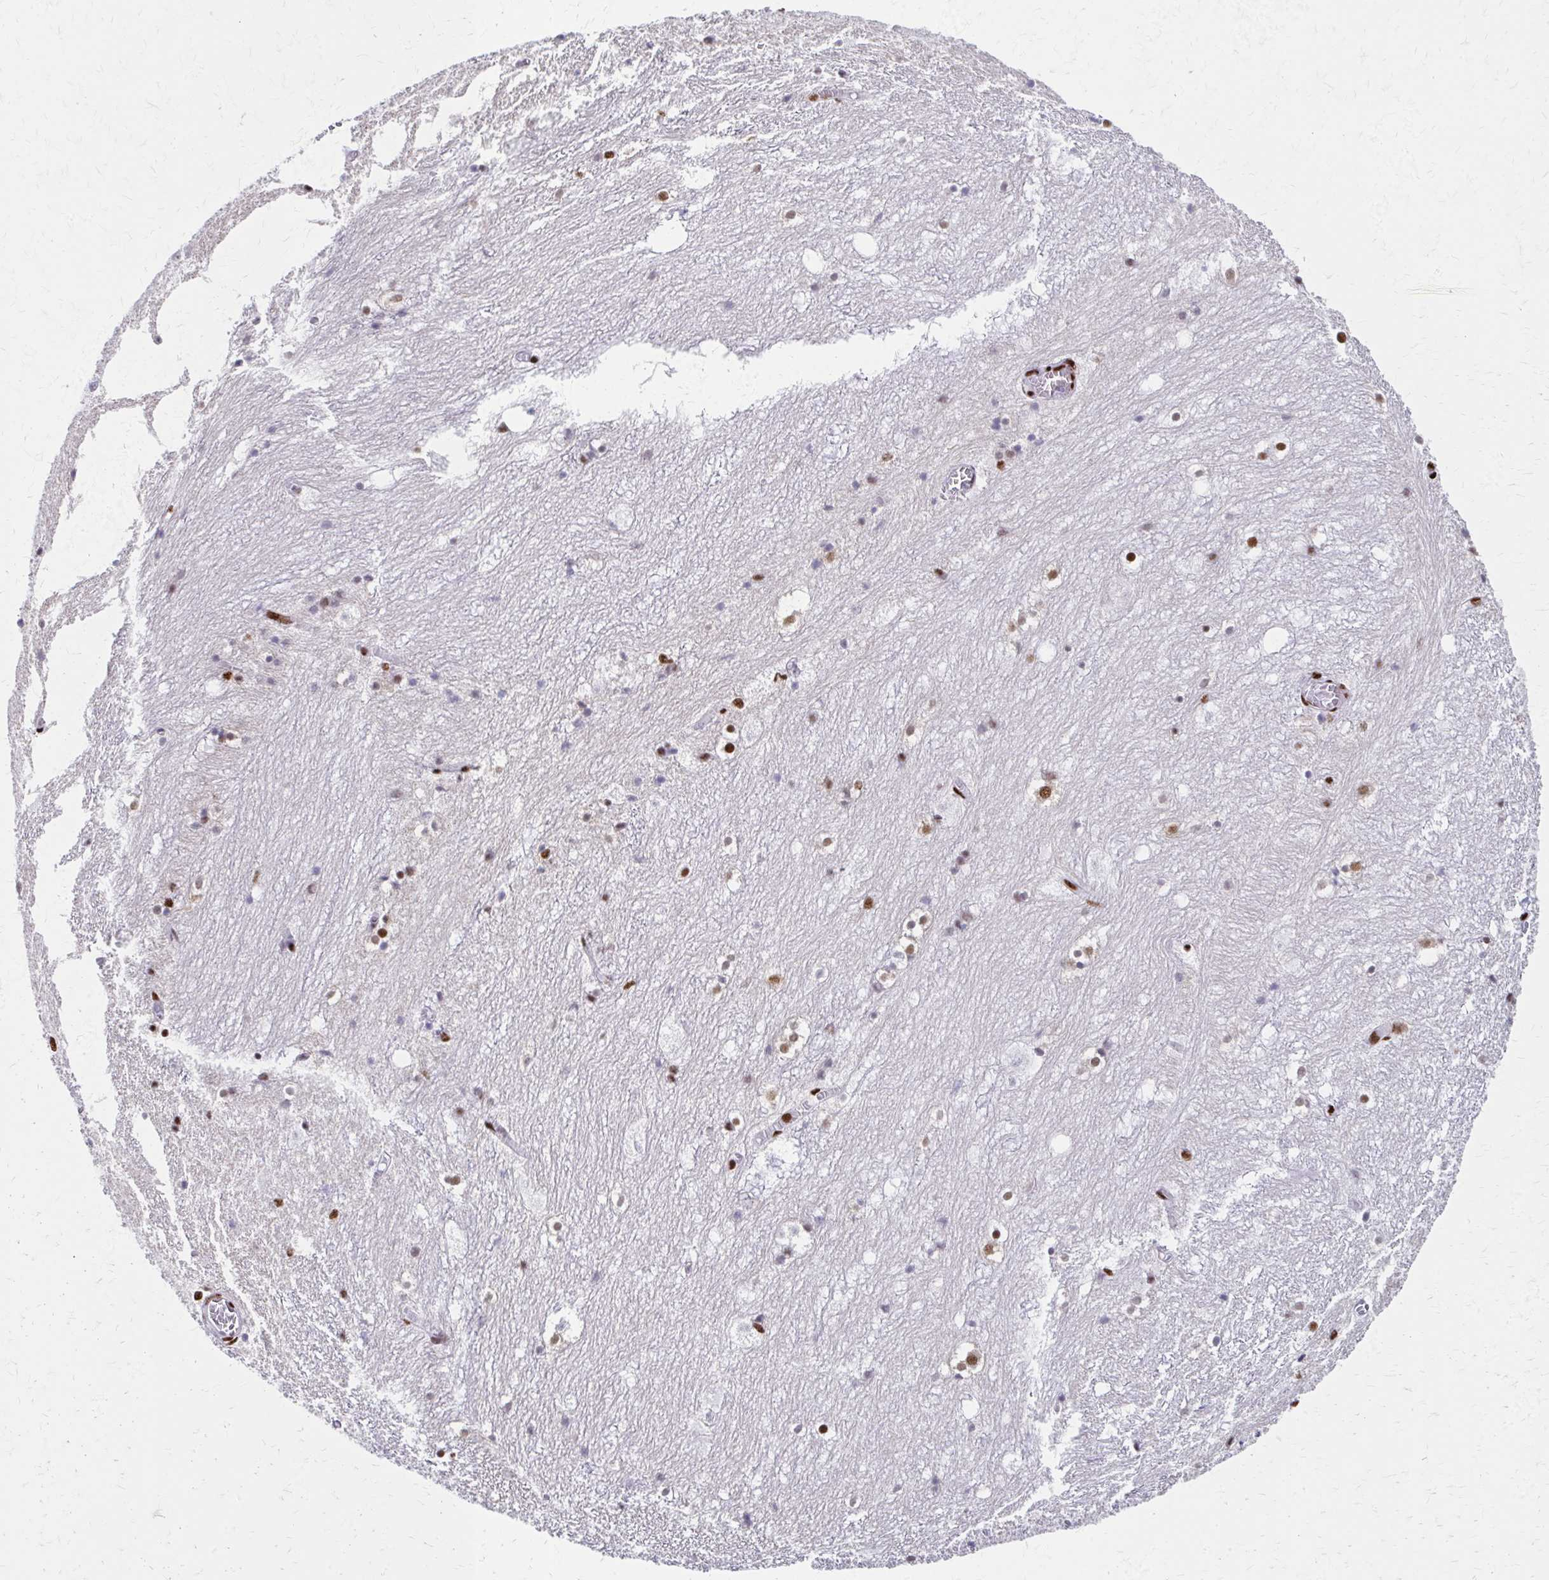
{"staining": {"intensity": "moderate", "quantity": "25%-75%", "location": "nuclear"}, "tissue": "hippocampus", "cell_type": "Glial cells", "image_type": "normal", "snomed": [{"axis": "morphology", "description": "Normal tissue, NOS"}, {"axis": "topography", "description": "Hippocampus"}], "caption": "Moderate nuclear protein expression is present in approximately 25%-75% of glial cells in hippocampus. The staining was performed using DAB to visualize the protein expression in brown, while the nuclei were stained in blue with hematoxylin (Magnification: 20x).", "gene": "CNKSR3", "patient": {"sex": "female", "age": 52}}